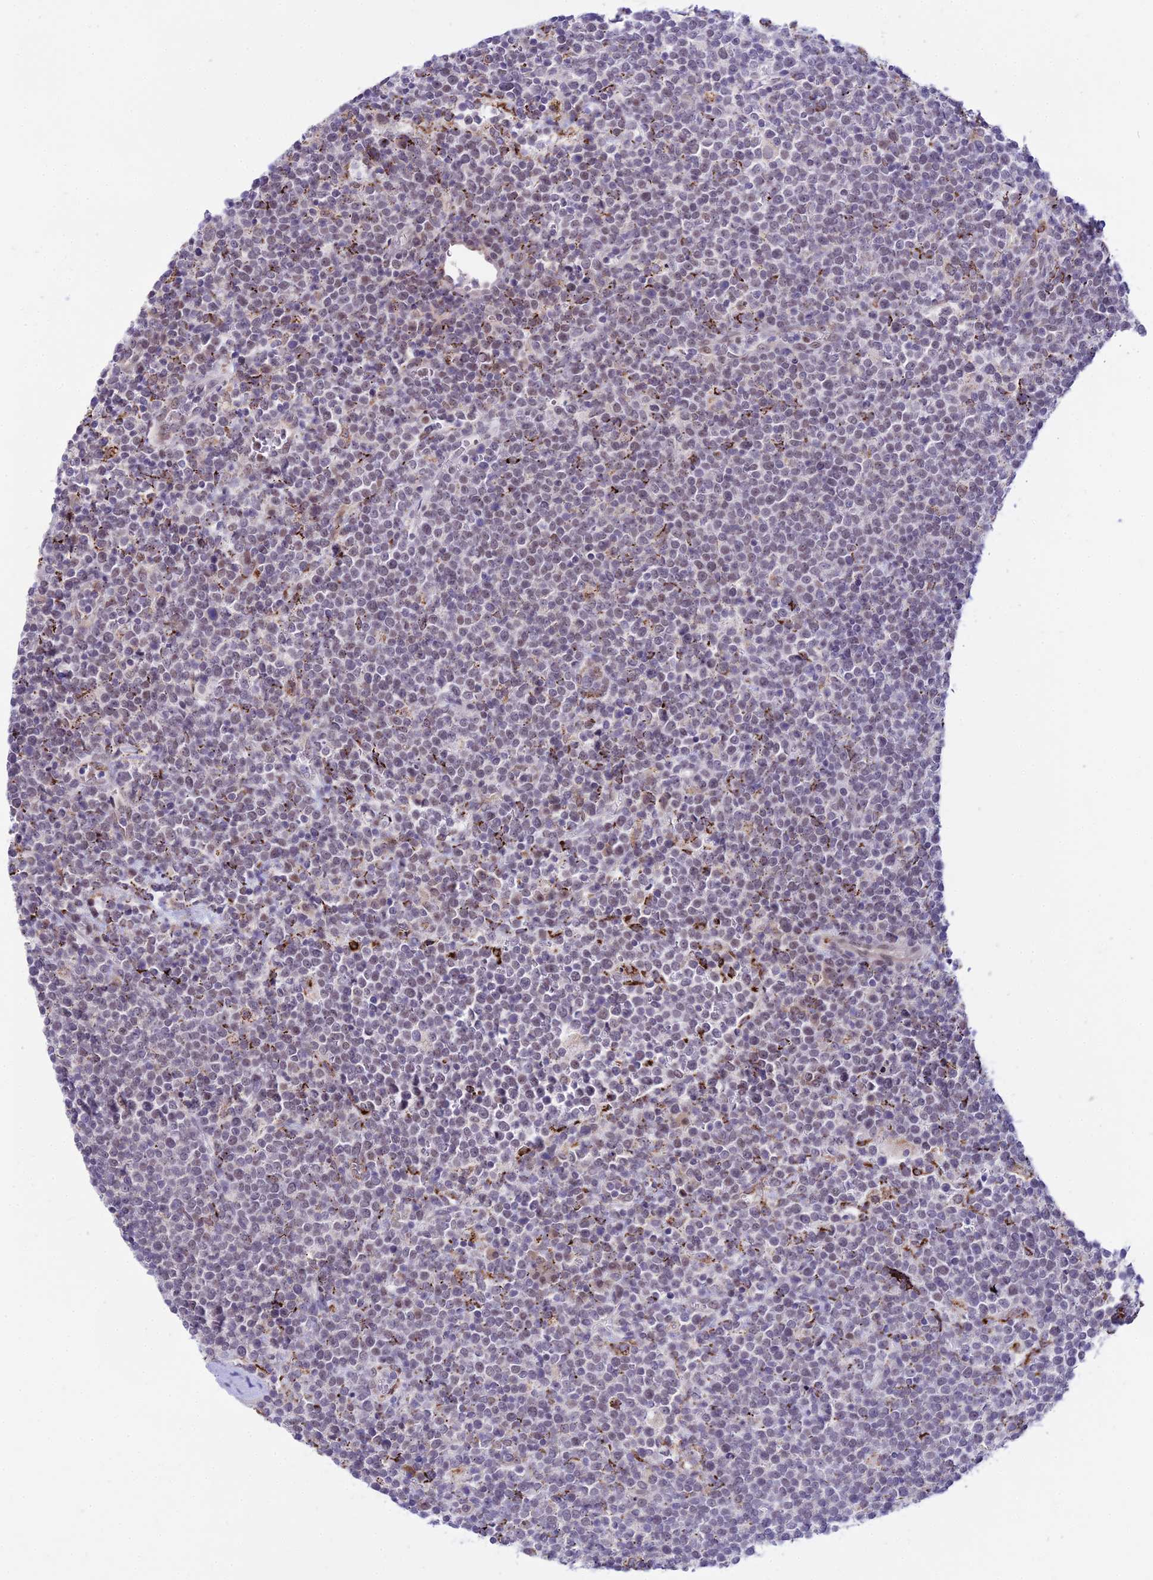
{"staining": {"intensity": "weak", "quantity": "25%-75%", "location": "nuclear"}, "tissue": "lymphoma", "cell_type": "Tumor cells", "image_type": "cancer", "snomed": [{"axis": "morphology", "description": "Malignant lymphoma, non-Hodgkin's type, High grade"}, {"axis": "topography", "description": "Lymph node"}], "caption": "Immunohistochemical staining of lymphoma exhibits weak nuclear protein expression in about 25%-75% of tumor cells. (IHC, brightfield microscopy, high magnification).", "gene": "C6orf163", "patient": {"sex": "male", "age": 61}}